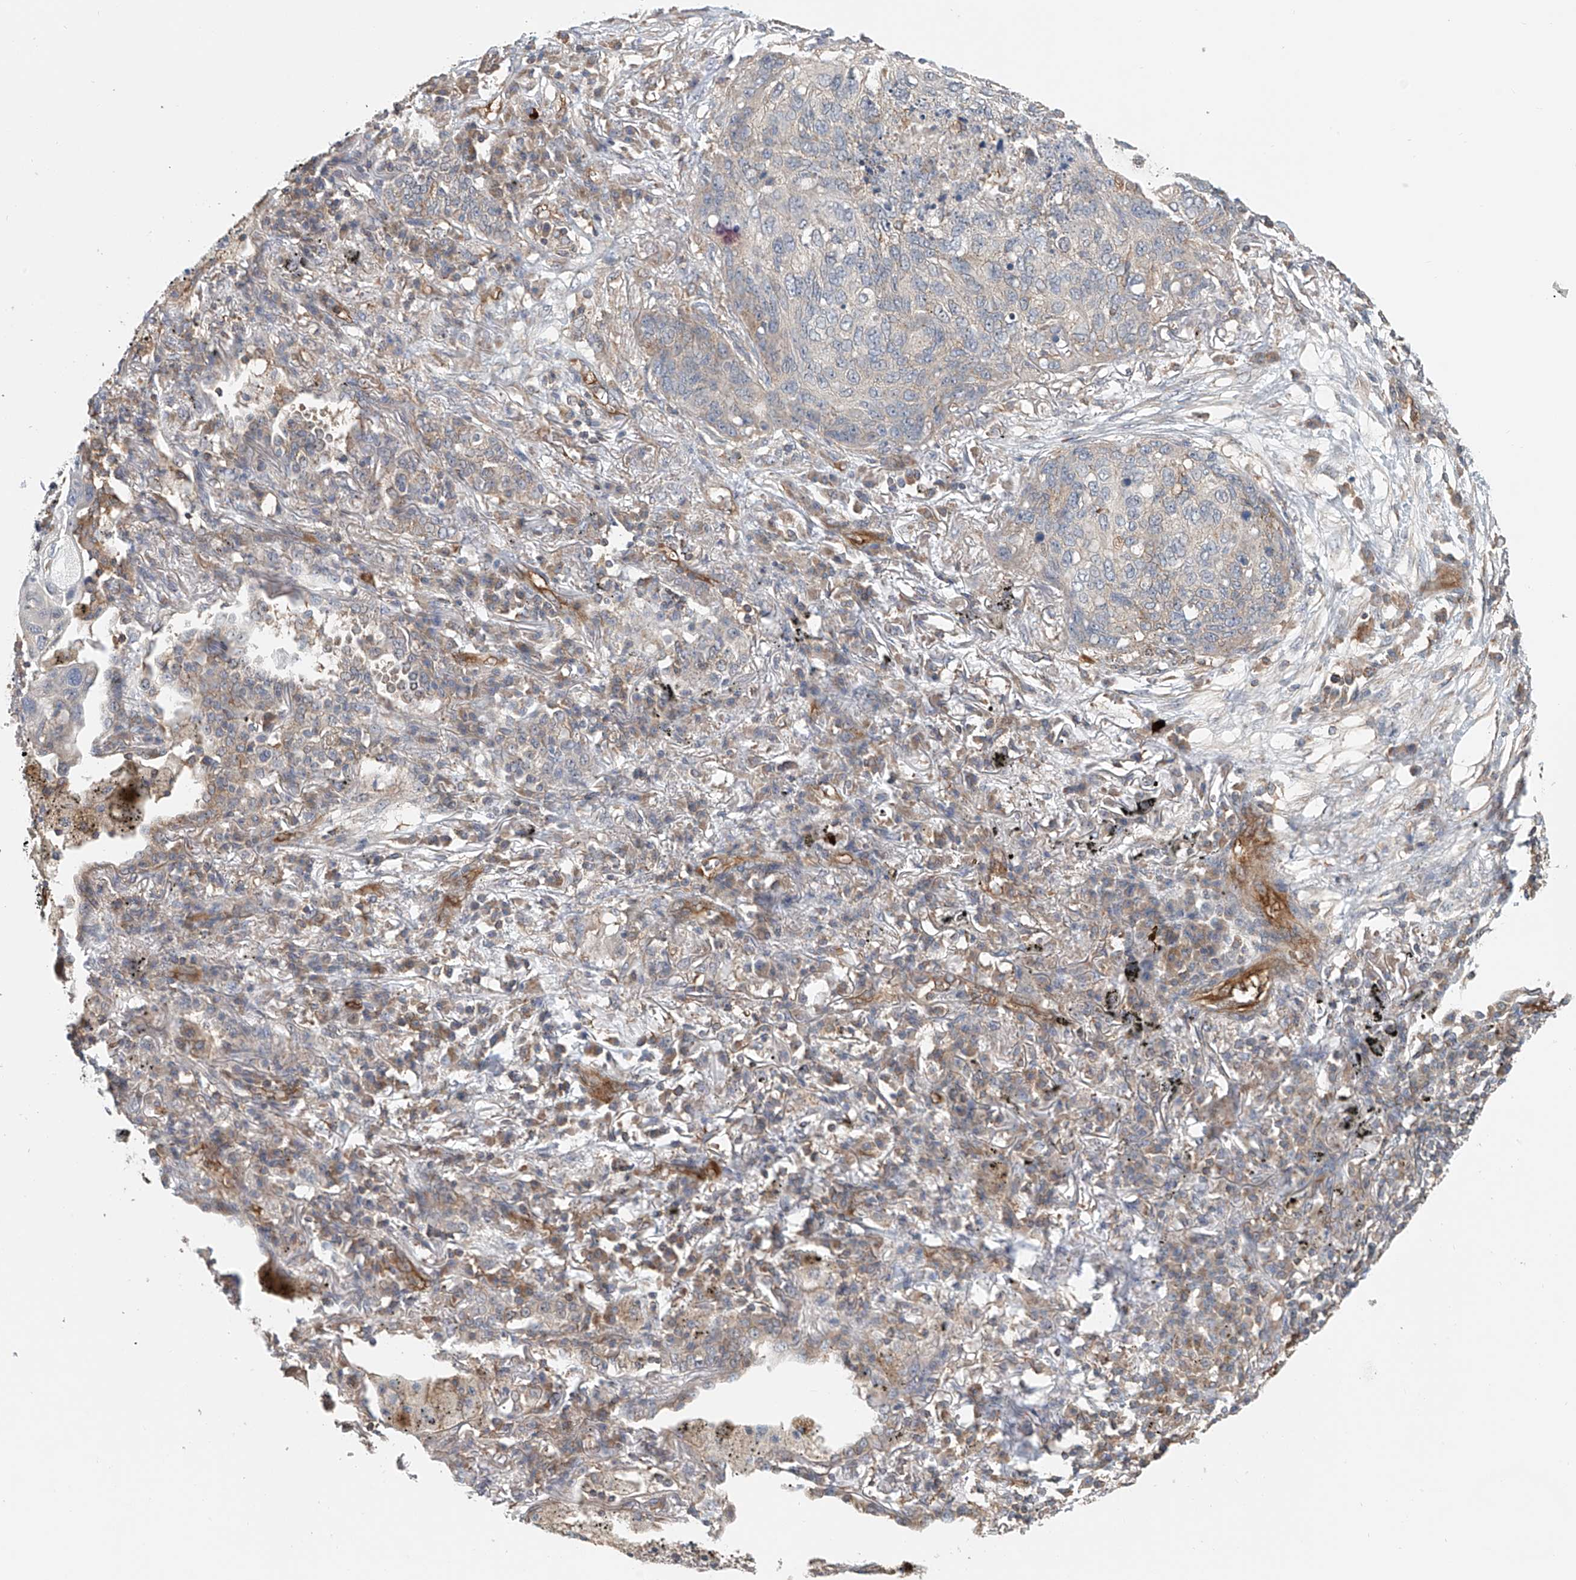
{"staining": {"intensity": "negative", "quantity": "none", "location": "none"}, "tissue": "lung cancer", "cell_type": "Tumor cells", "image_type": "cancer", "snomed": [{"axis": "morphology", "description": "Squamous cell carcinoma, NOS"}, {"axis": "topography", "description": "Lung"}], "caption": "Tumor cells show no significant expression in lung squamous cell carcinoma.", "gene": "FRYL", "patient": {"sex": "female", "age": 63}}